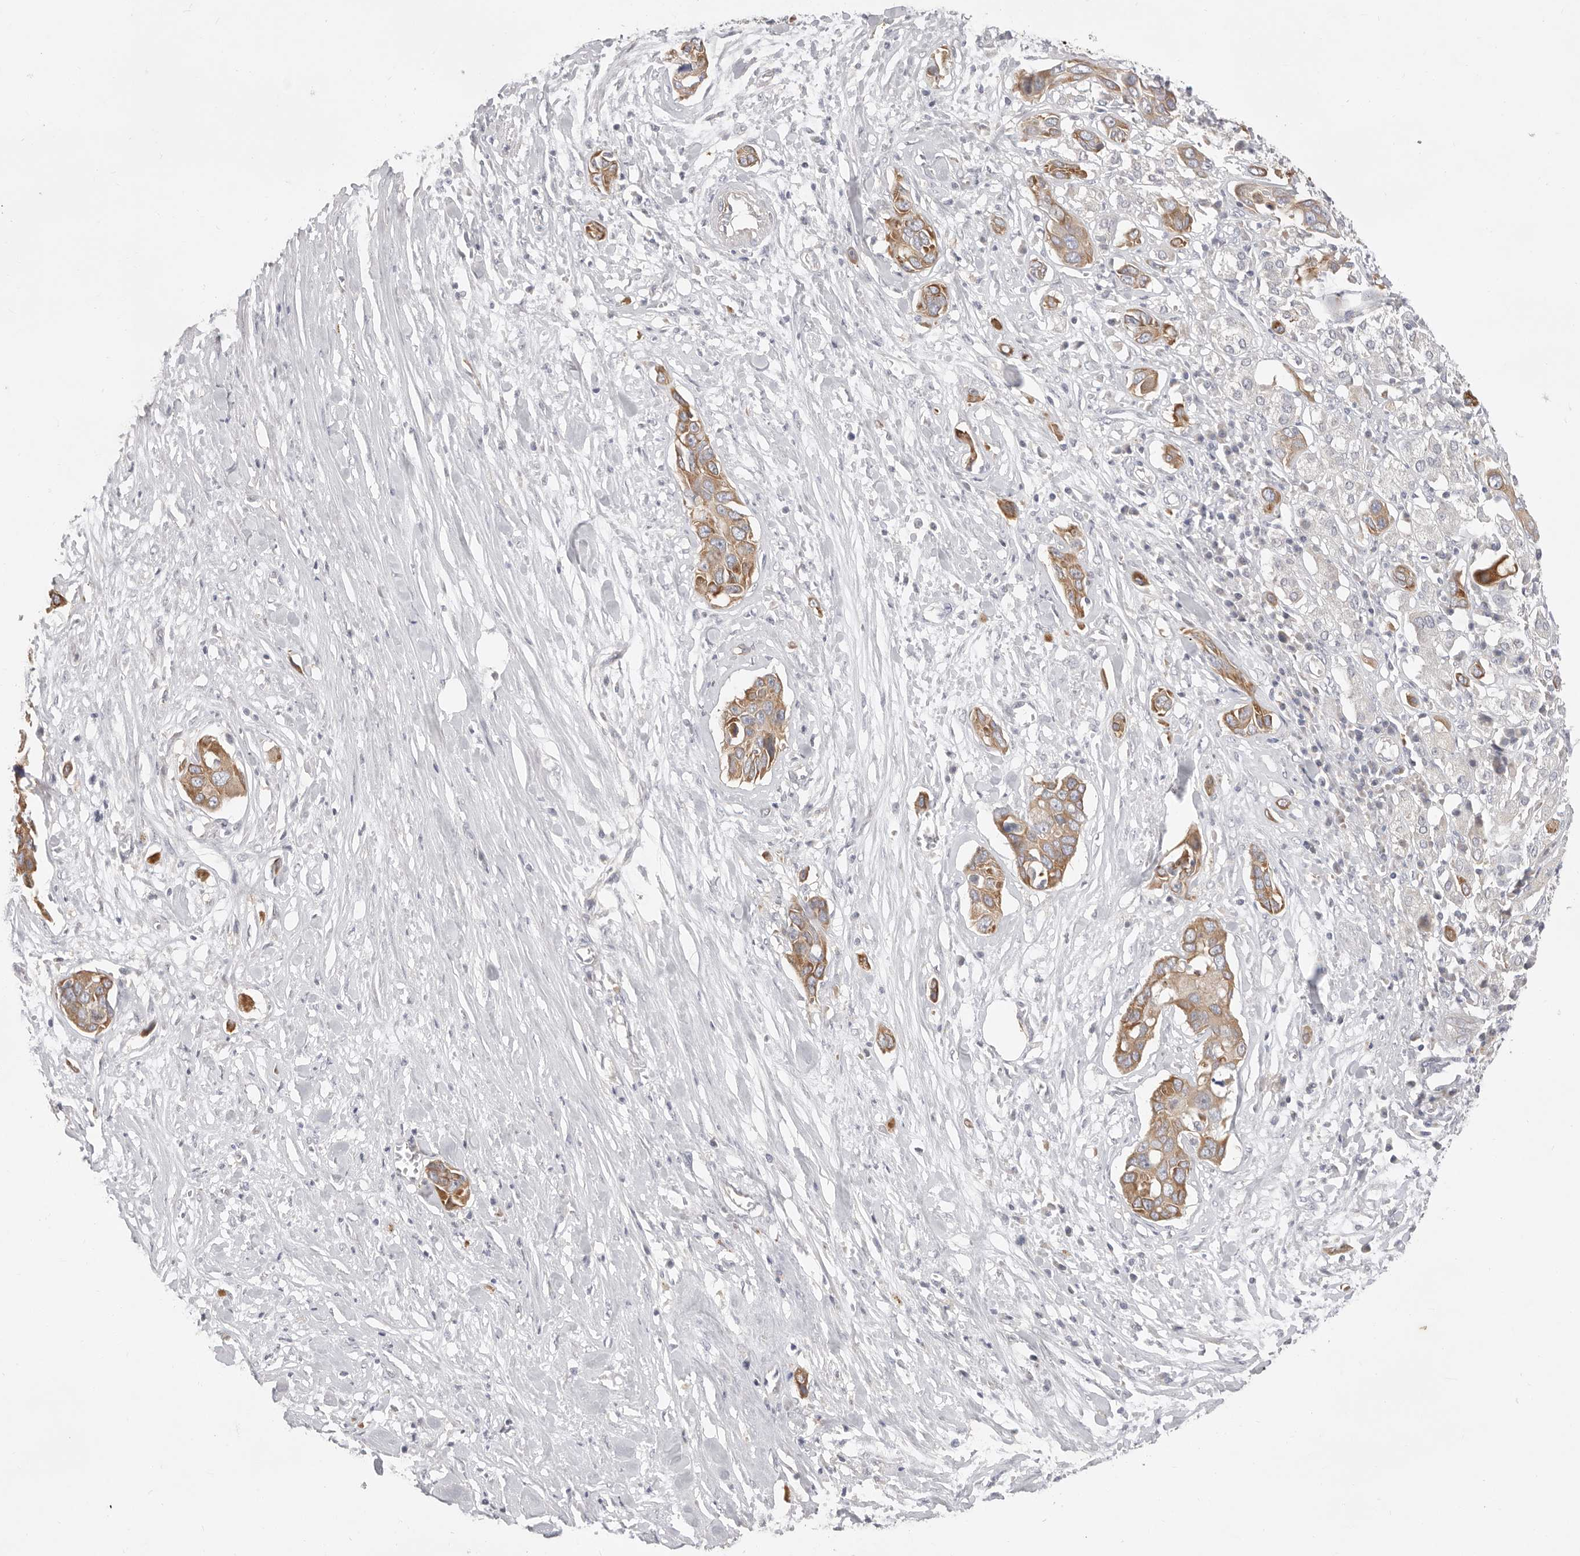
{"staining": {"intensity": "moderate", "quantity": ">75%", "location": "cytoplasmic/membranous"}, "tissue": "pancreatic cancer", "cell_type": "Tumor cells", "image_type": "cancer", "snomed": [{"axis": "morphology", "description": "Adenocarcinoma, NOS"}, {"axis": "topography", "description": "Pancreas"}], "caption": "High-power microscopy captured an immunohistochemistry (IHC) photomicrograph of pancreatic adenocarcinoma, revealing moderate cytoplasmic/membranous expression in approximately >75% of tumor cells.", "gene": "USH1C", "patient": {"sex": "female", "age": 60}}